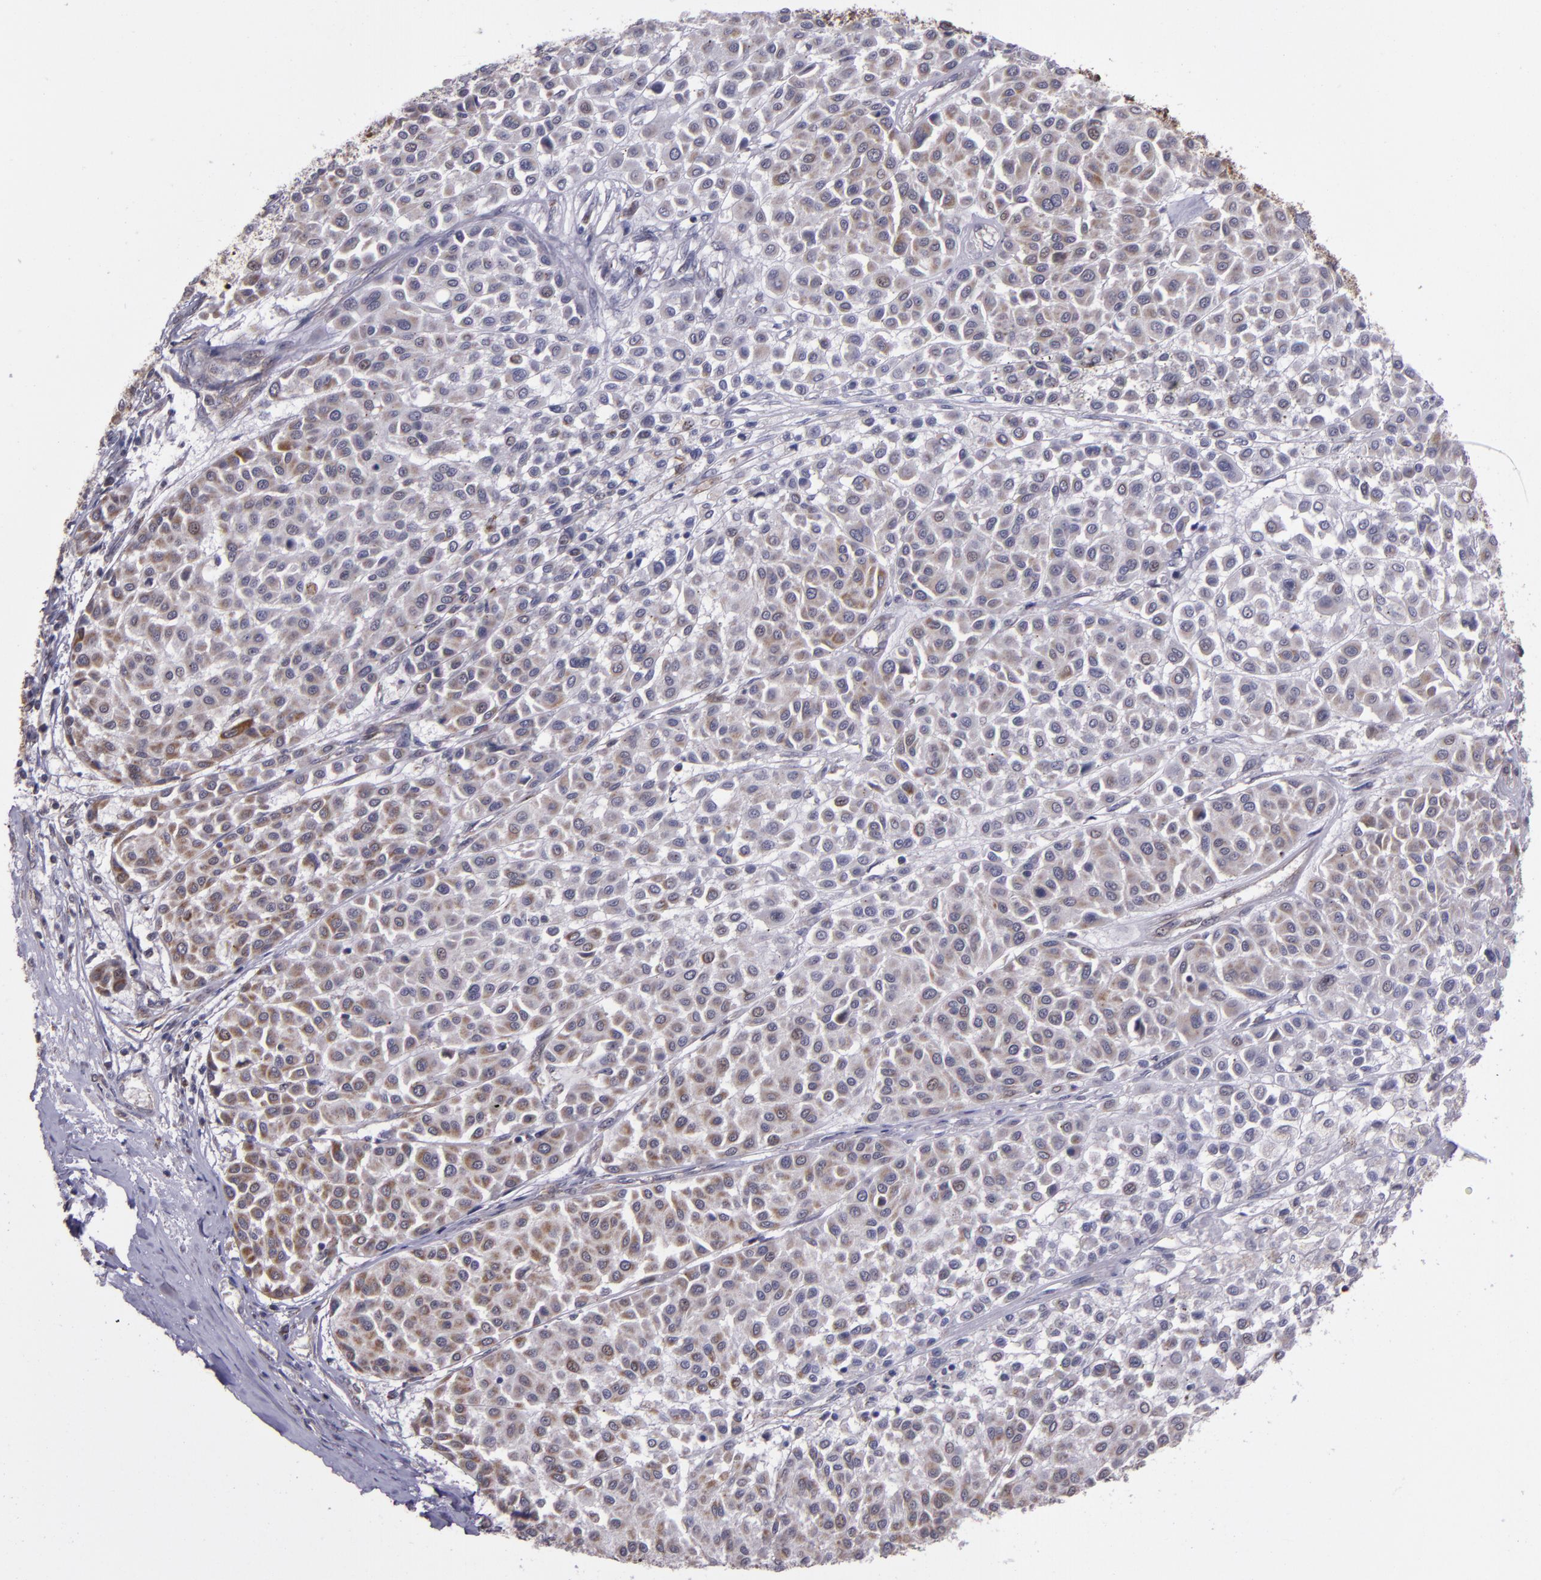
{"staining": {"intensity": "moderate", "quantity": ">75%", "location": "cytoplasmic/membranous"}, "tissue": "melanoma", "cell_type": "Tumor cells", "image_type": "cancer", "snomed": [{"axis": "morphology", "description": "Malignant melanoma, Metastatic site"}, {"axis": "topography", "description": "Soft tissue"}], "caption": "Tumor cells demonstrate moderate cytoplasmic/membranous expression in about >75% of cells in melanoma.", "gene": "LONP1", "patient": {"sex": "male", "age": 41}}